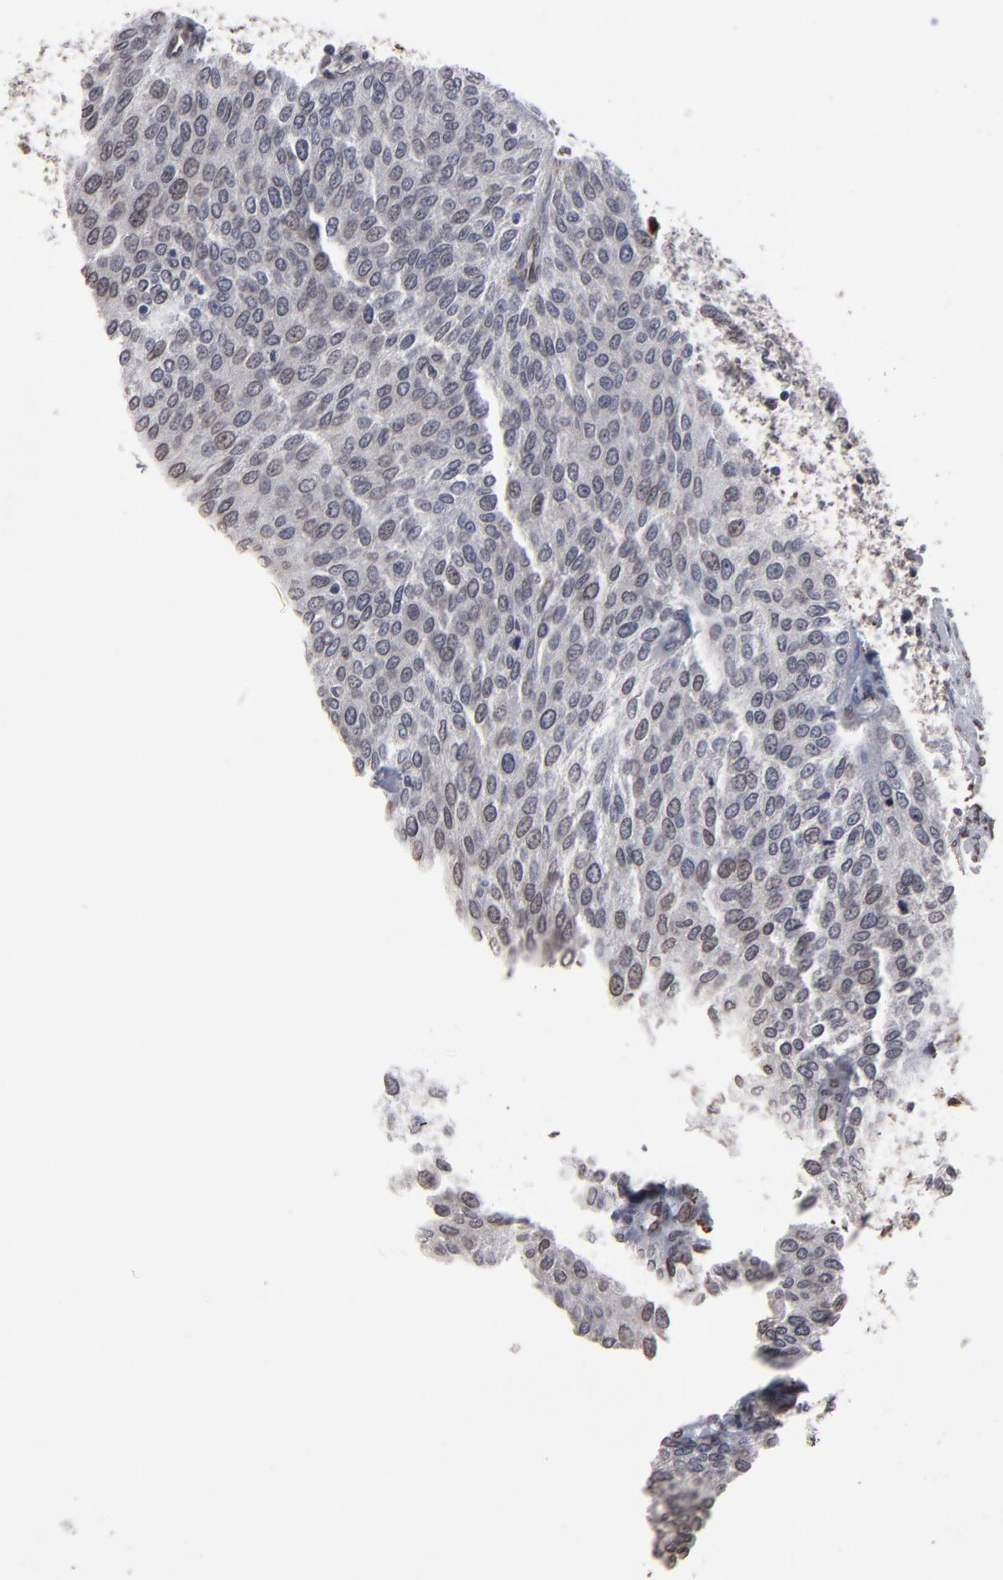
{"staining": {"intensity": "weak", "quantity": "<25%", "location": "nuclear"}, "tissue": "urothelial cancer", "cell_type": "Tumor cells", "image_type": "cancer", "snomed": [{"axis": "morphology", "description": "Urothelial carcinoma, Low grade"}, {"axis": "topography", "description": "Urinary bladder"}], "caption": "Urothelial cancer was stained to show a protein in brown. There is no significant expression in tumor cells.", "gene": "BAZ1A", "patient": {"sex": "female", "age": 73}}